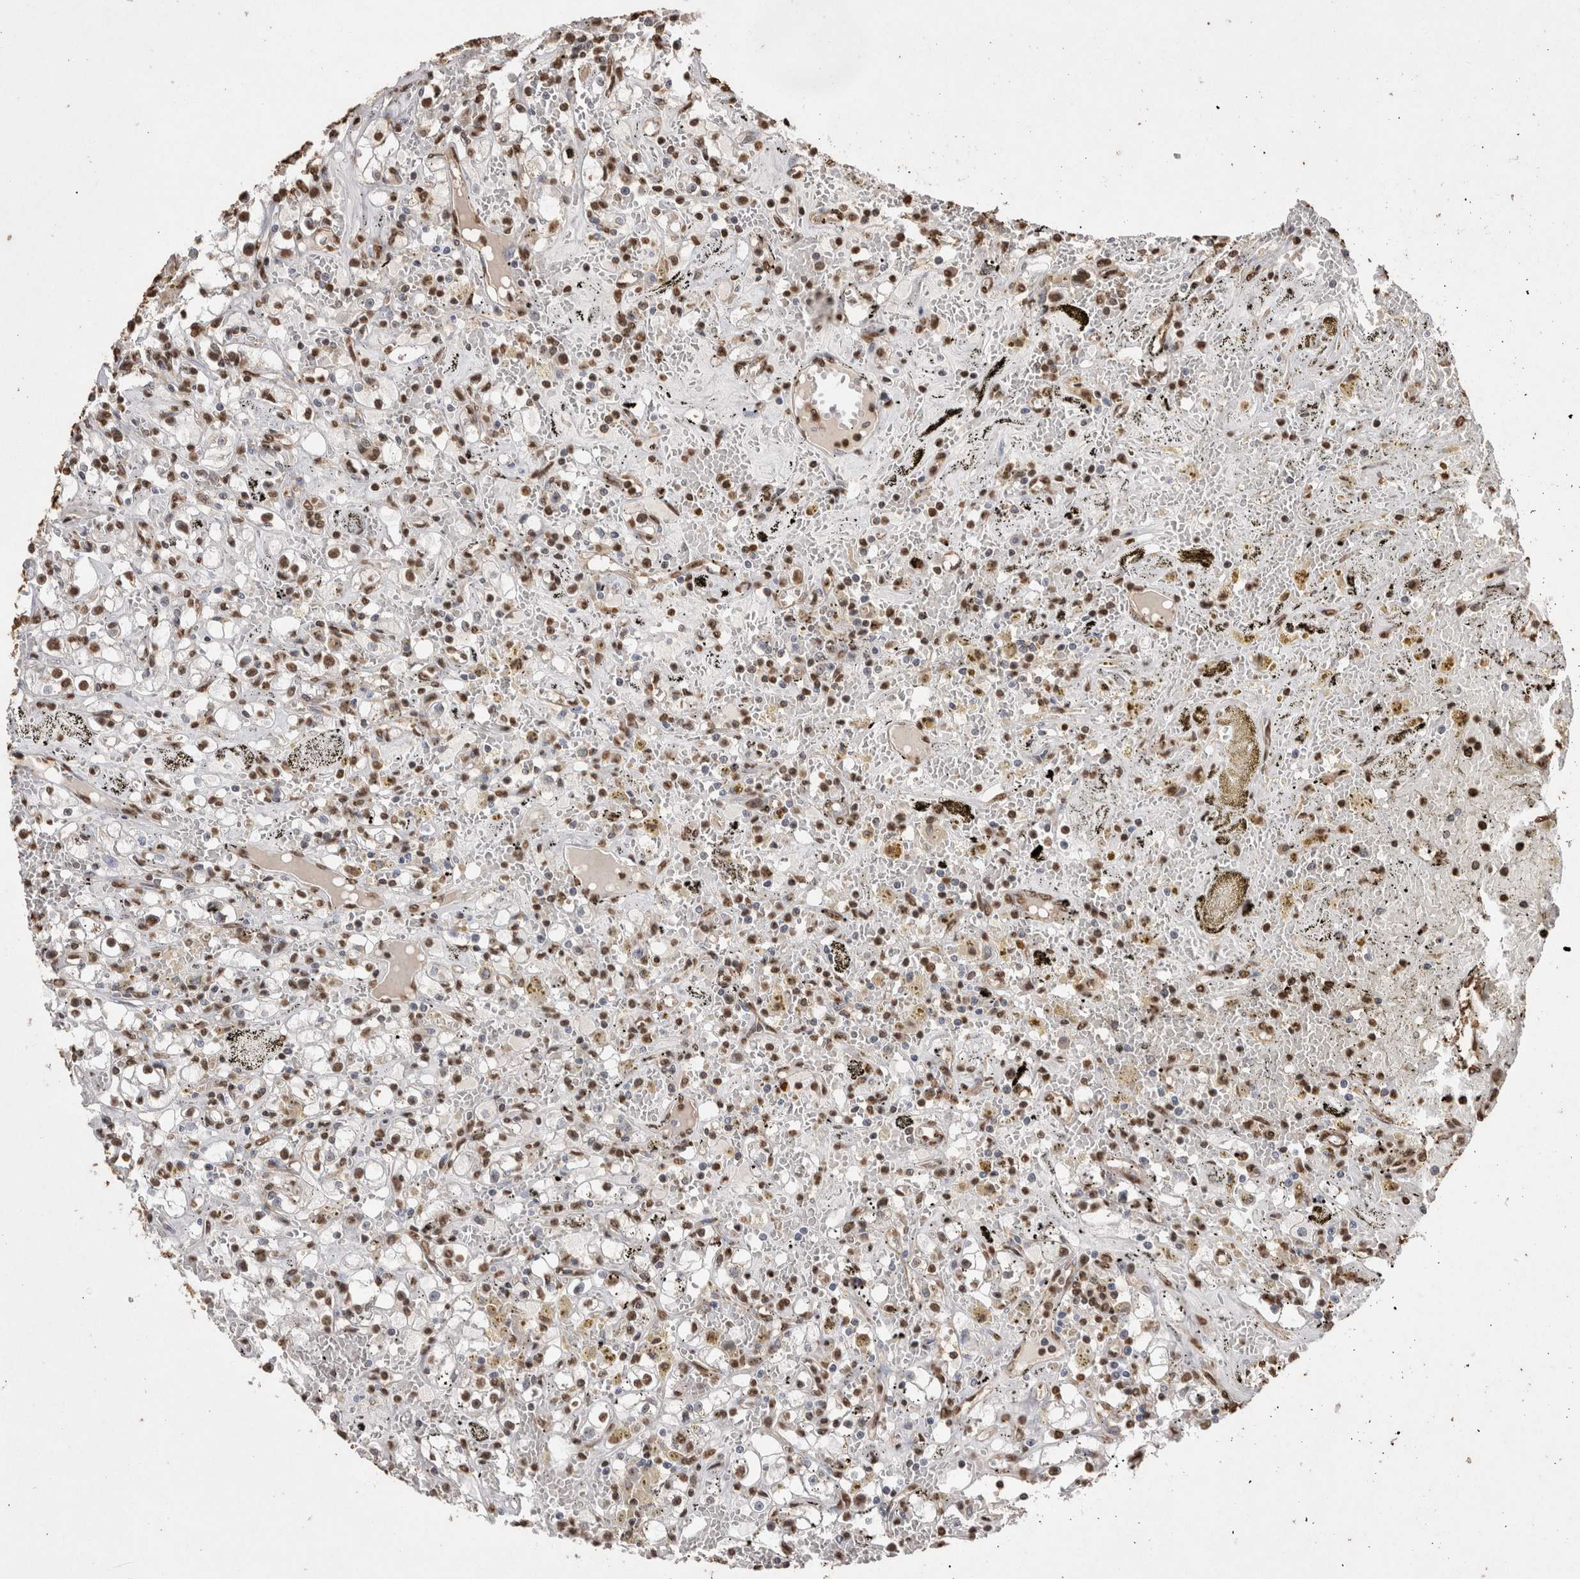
{"staining": {"intensity": "moderate", "quantity": ">75%", "location": "nuclear"}, "tissue": "renal cancer", "cell_type": "Tumor cells", "image_type": "cancer", "snomed": [{"axis": "morphology", "description": "Adenocarcinoma, NOS"}, {"axis": "topography", "description": "Kidney"}], "caption": "Immunohistochemical staining of renal adenocarcinoma exhibits medium levels of moderate nuclear positivity in approximately >75% of tumor cells.", "gene": "POU5F1", "patient": {"sex": "male", "age": 56}}